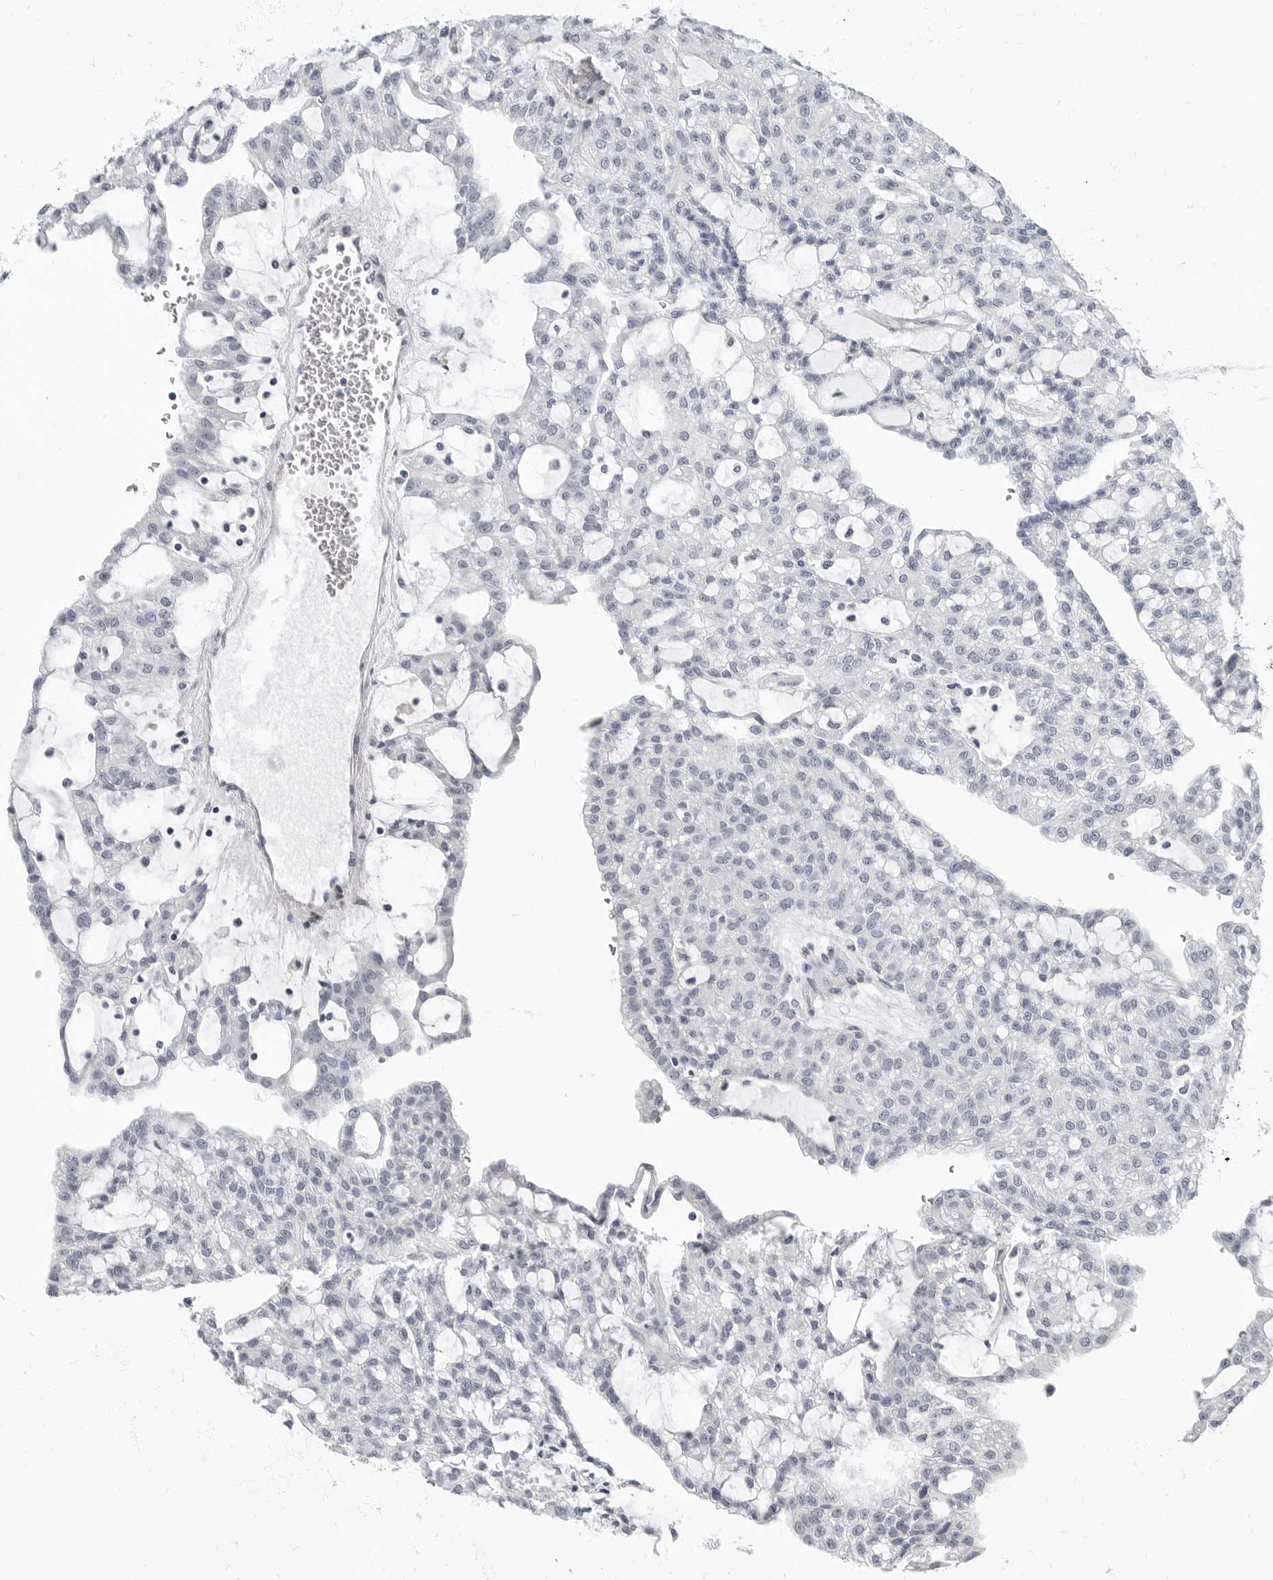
{"staining": {"intensity": "negative", "quantity": "none", "location": "none"}, "tissue": "renal cancer", "cell_type": "Tumor cells", "image_type": "cancer", "snomed": [{"axis": "morphology", "description": "Adenocarcinoma, NOS"}, {"axis": "topography", "description": "Kidney"}], "caption": "Immunohistochemistry (IHC) micrograph of renal cancer (adenocarcinoma) stained for a protein (brown), which reveals no staining in tumor cells.", "gene": "PLN", "patient": {"sex": "male", "age": 63}}